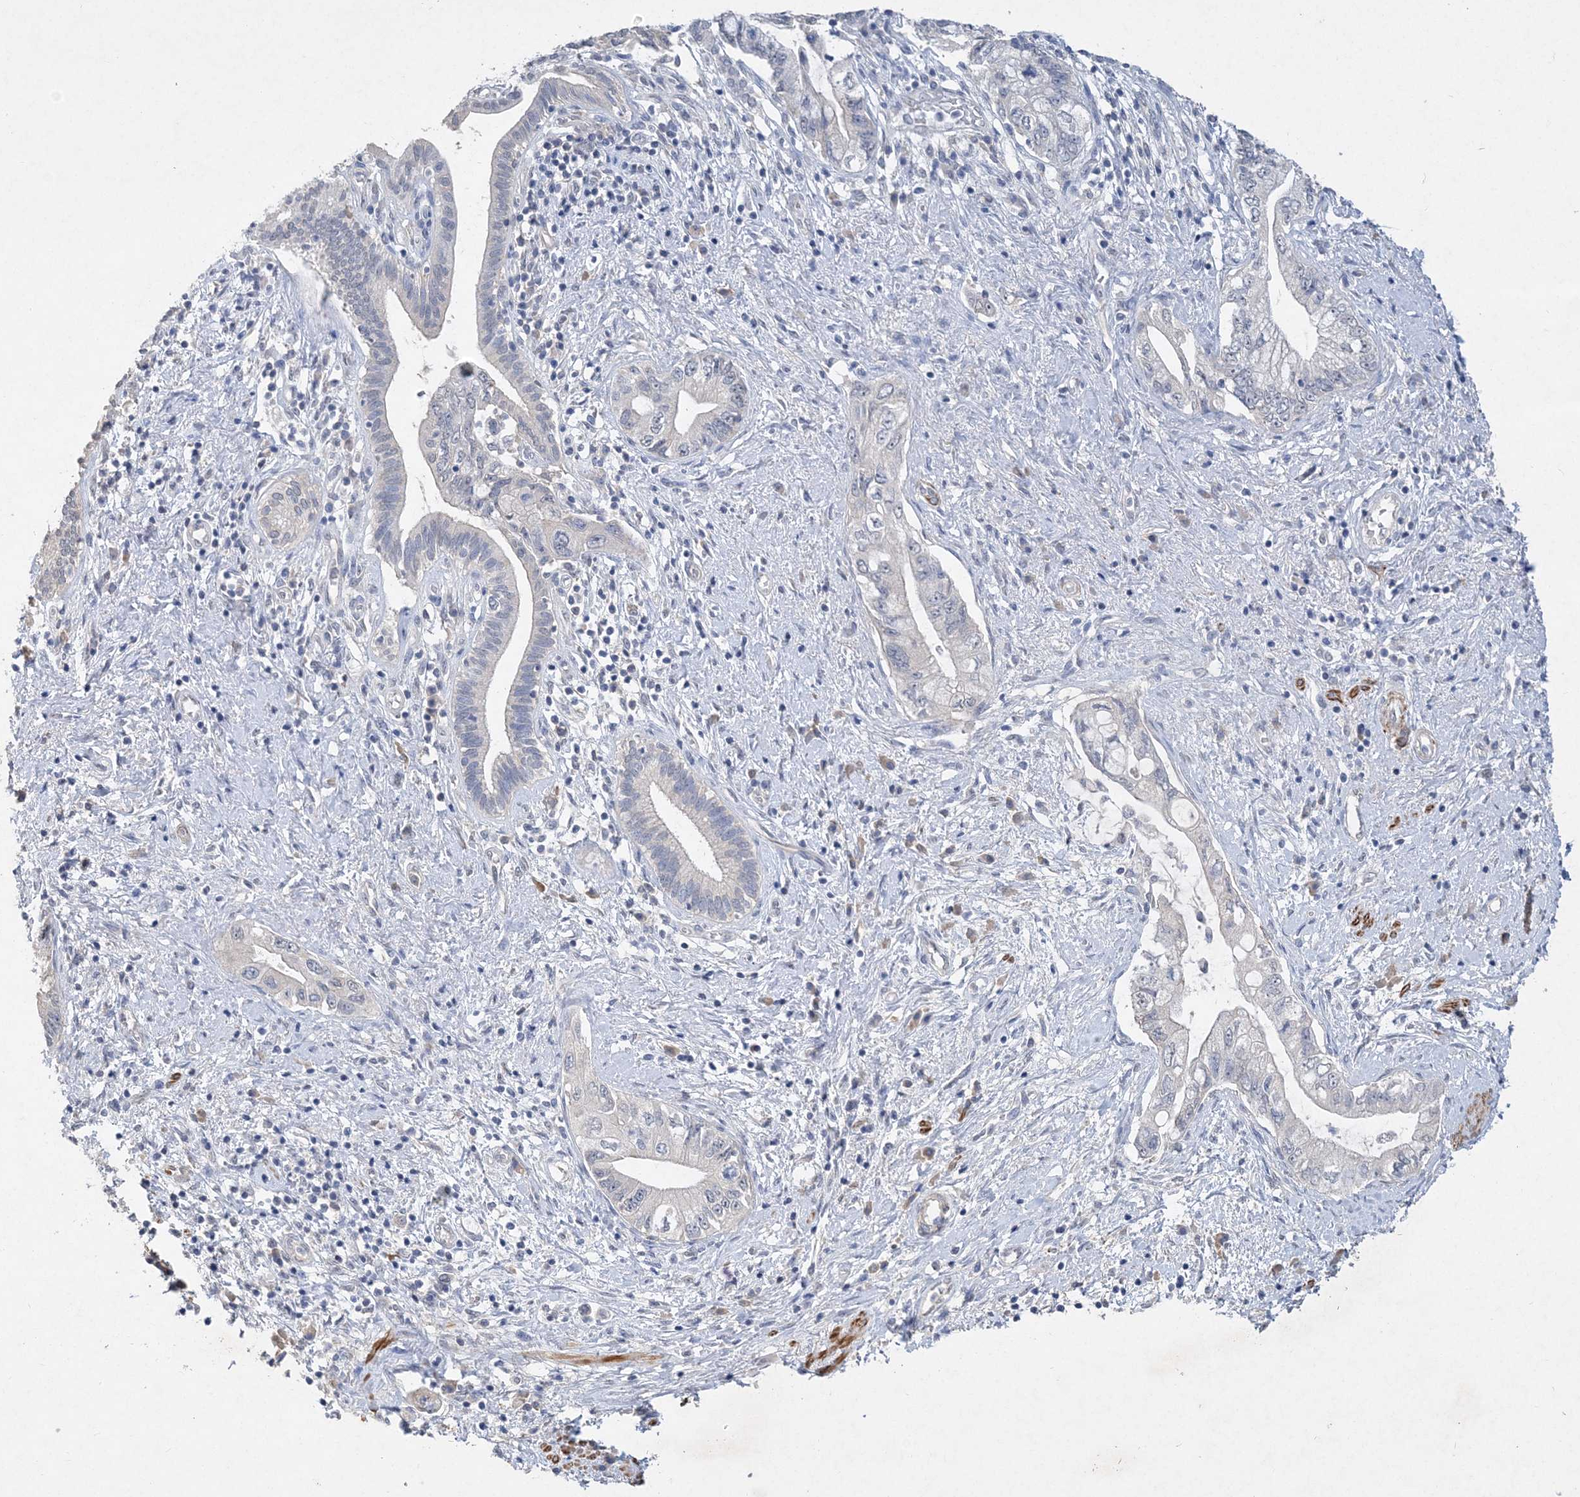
{"staining": {"intensity": "negative", "quantity": "none", "location": "none"}, "tissue": "pancreatic cancer", "cell_type": "Tumor cells", "image_type": "cancer", "snomed": [{"axis": "morphology", "description": "Adenocarcinoma, NOS"}, {"axis": "topography", "description": "Pancreas"}], "caption": "A high-resolution photomicrograph shows immunohistochemistry staining of pancreatic adenocarcinoma, which displays no significant expression in tumor cells. (DAB (3,3'-diaminobenzidine) IHC visualized using brightfield microscopy, high magnification).", "gene": "C11orf58", "patient": {"sex": "female", "age": 73}}